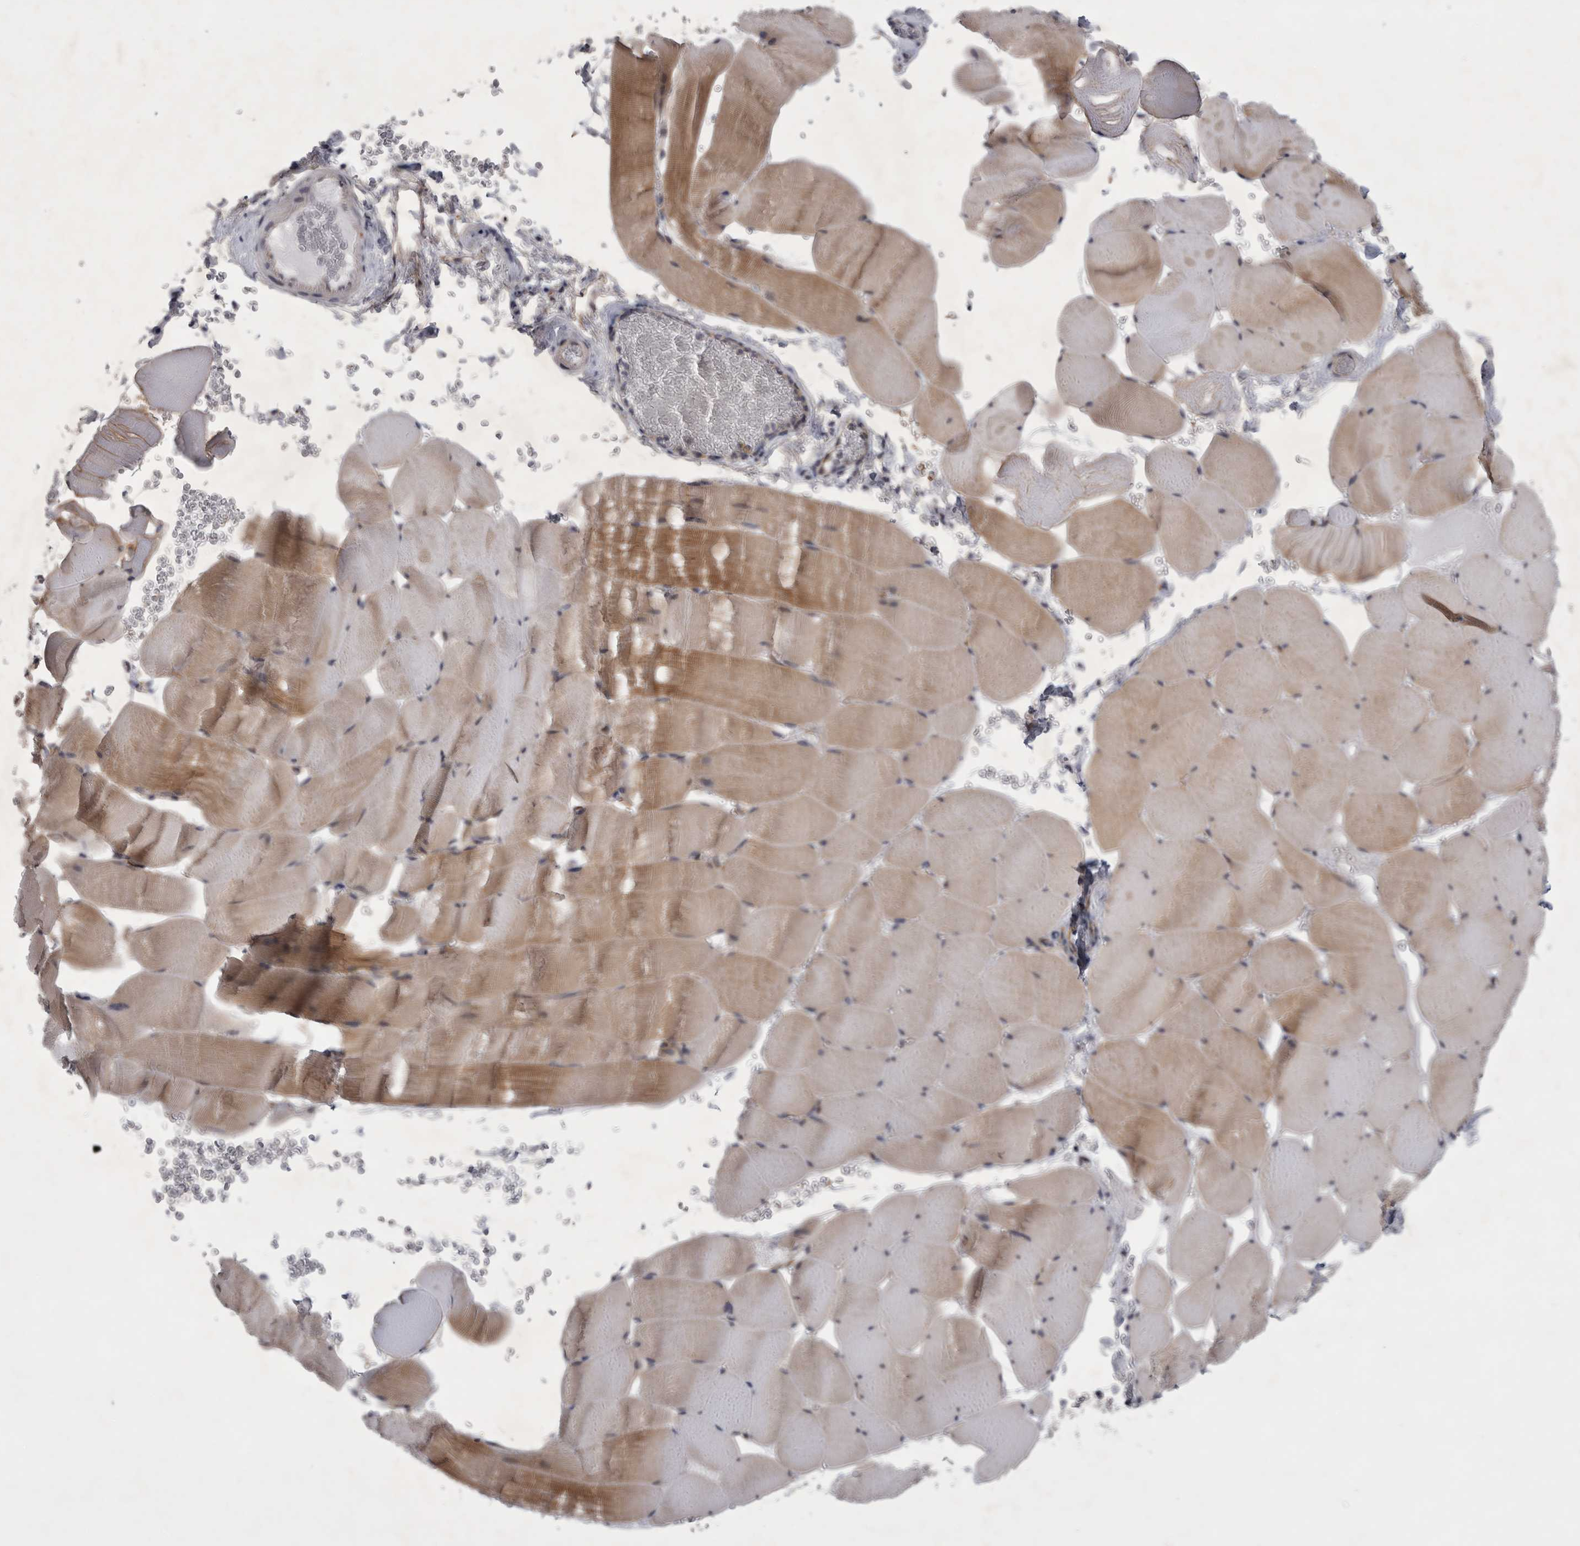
{"staining": {"intensity": "weak", "quantity": ">75%", "location": "cytoplasmic/membranous"}, "tissue": "skeletal muscle", "cell_type": "Myocytes", "image_type": "normal", "snomed": [{"axis": "morphology", "description": "Normal tissue, NOS"}, {"axis": "topography", "description": "Skeletal muscle"}], "caption": "The immunohistochemical stain labels weak cytoplasmic/membranous positivity in myocytes of unremarkable skeletal muscle. (DAB = brown stain, brightfield microscopy at high magnification).", "gene": "PARP11", "patient": {"sex": "male", "age": 62}}